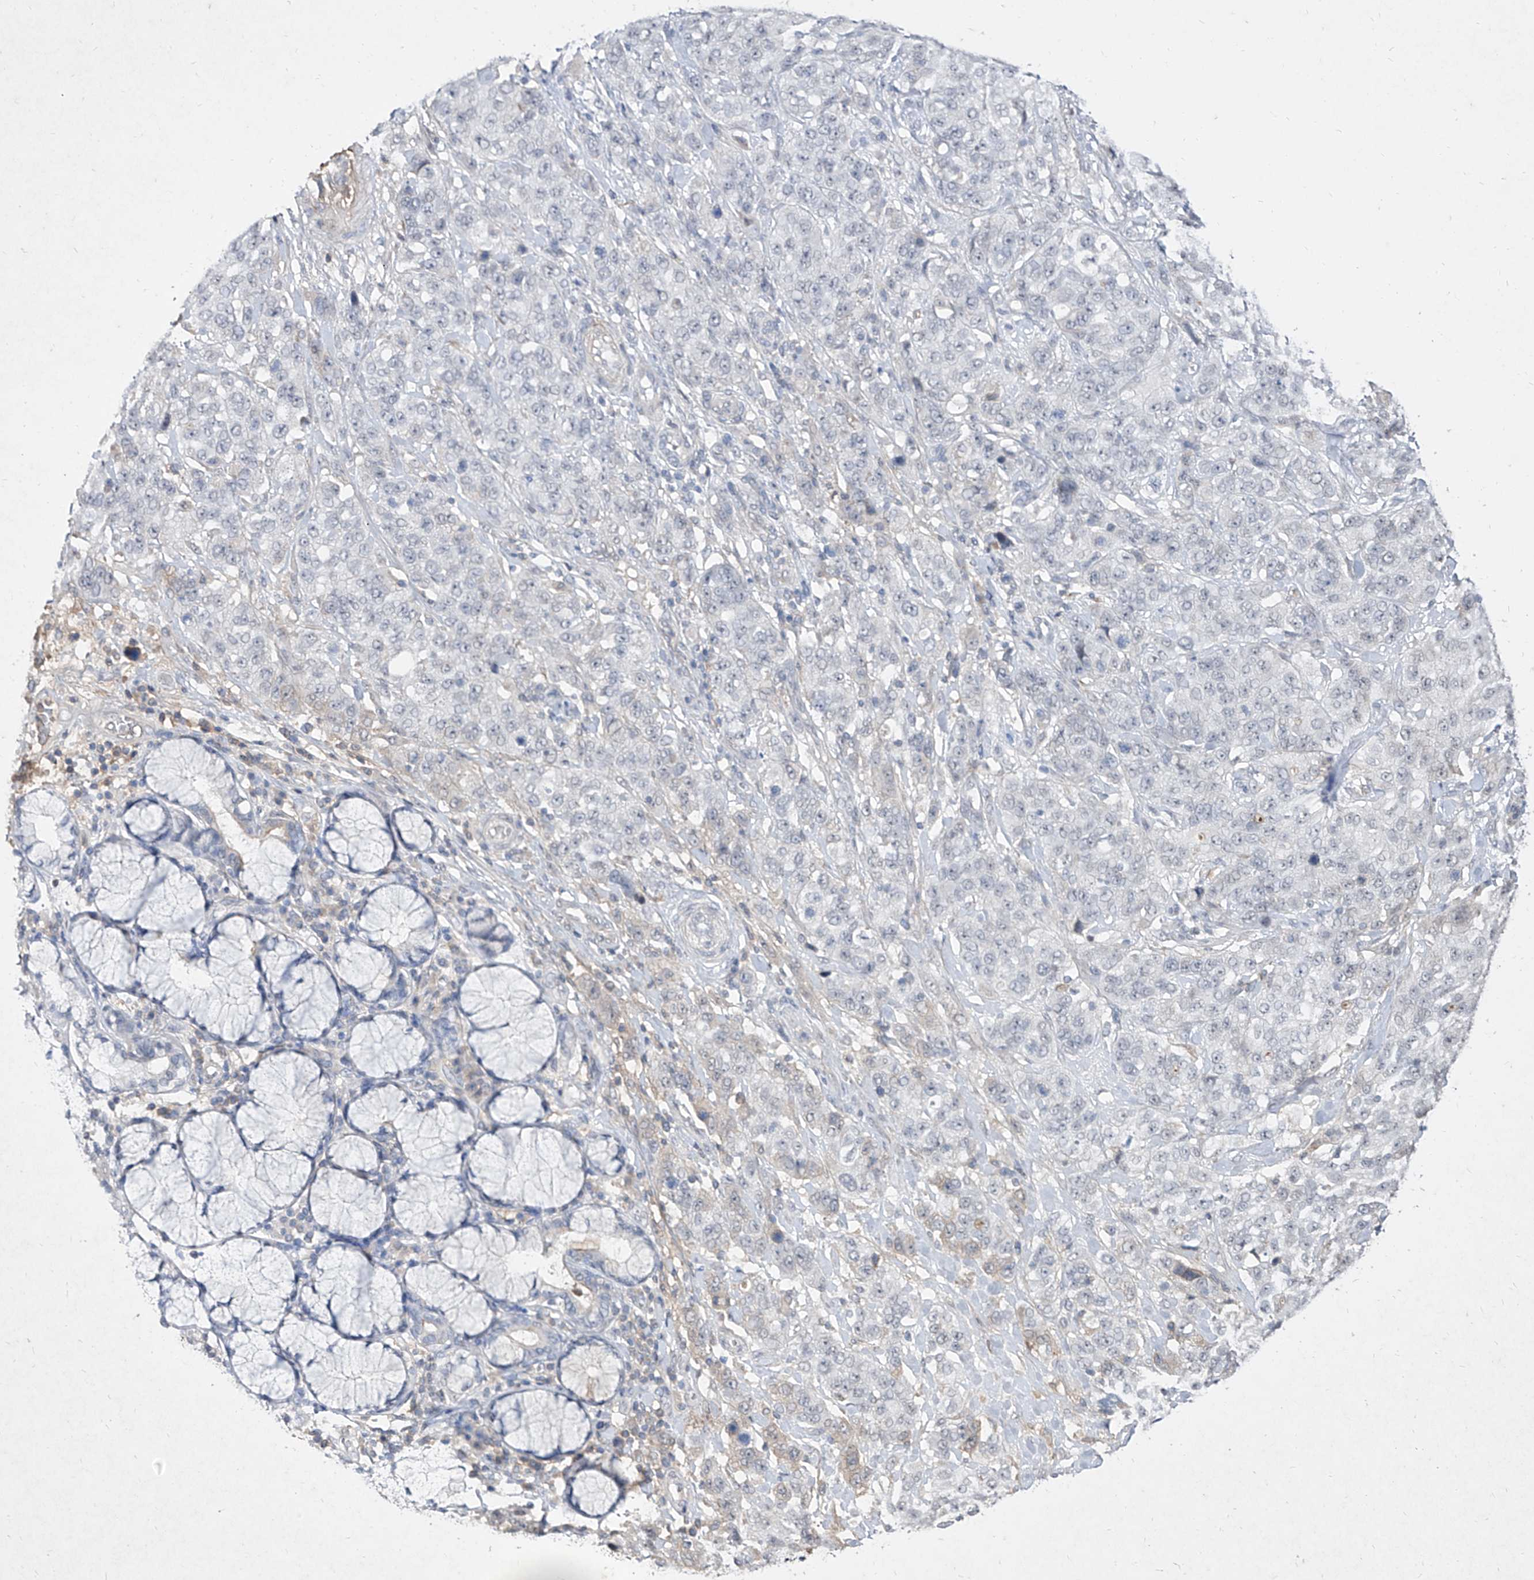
{"staining": {"intensity": "negative", "quantity": "none", "location": "none"}, "tissue": "stomach cancer", "cell_type": "Tumor cells", "image_type": "cancer", "snomed": [{"axis": "morphology", "description": "Adenocarcinoma, NOS"}, {"axis": "topography", "description": "Stomach"}], "caption": "This is a micrograph of immunohistochemistry (IHC) staining of stomach cancer (adenocarcinoma), which shows no positivity in tumor cells.", "gene": "C4A", "patient": {"sex": "male", "age": 48}}